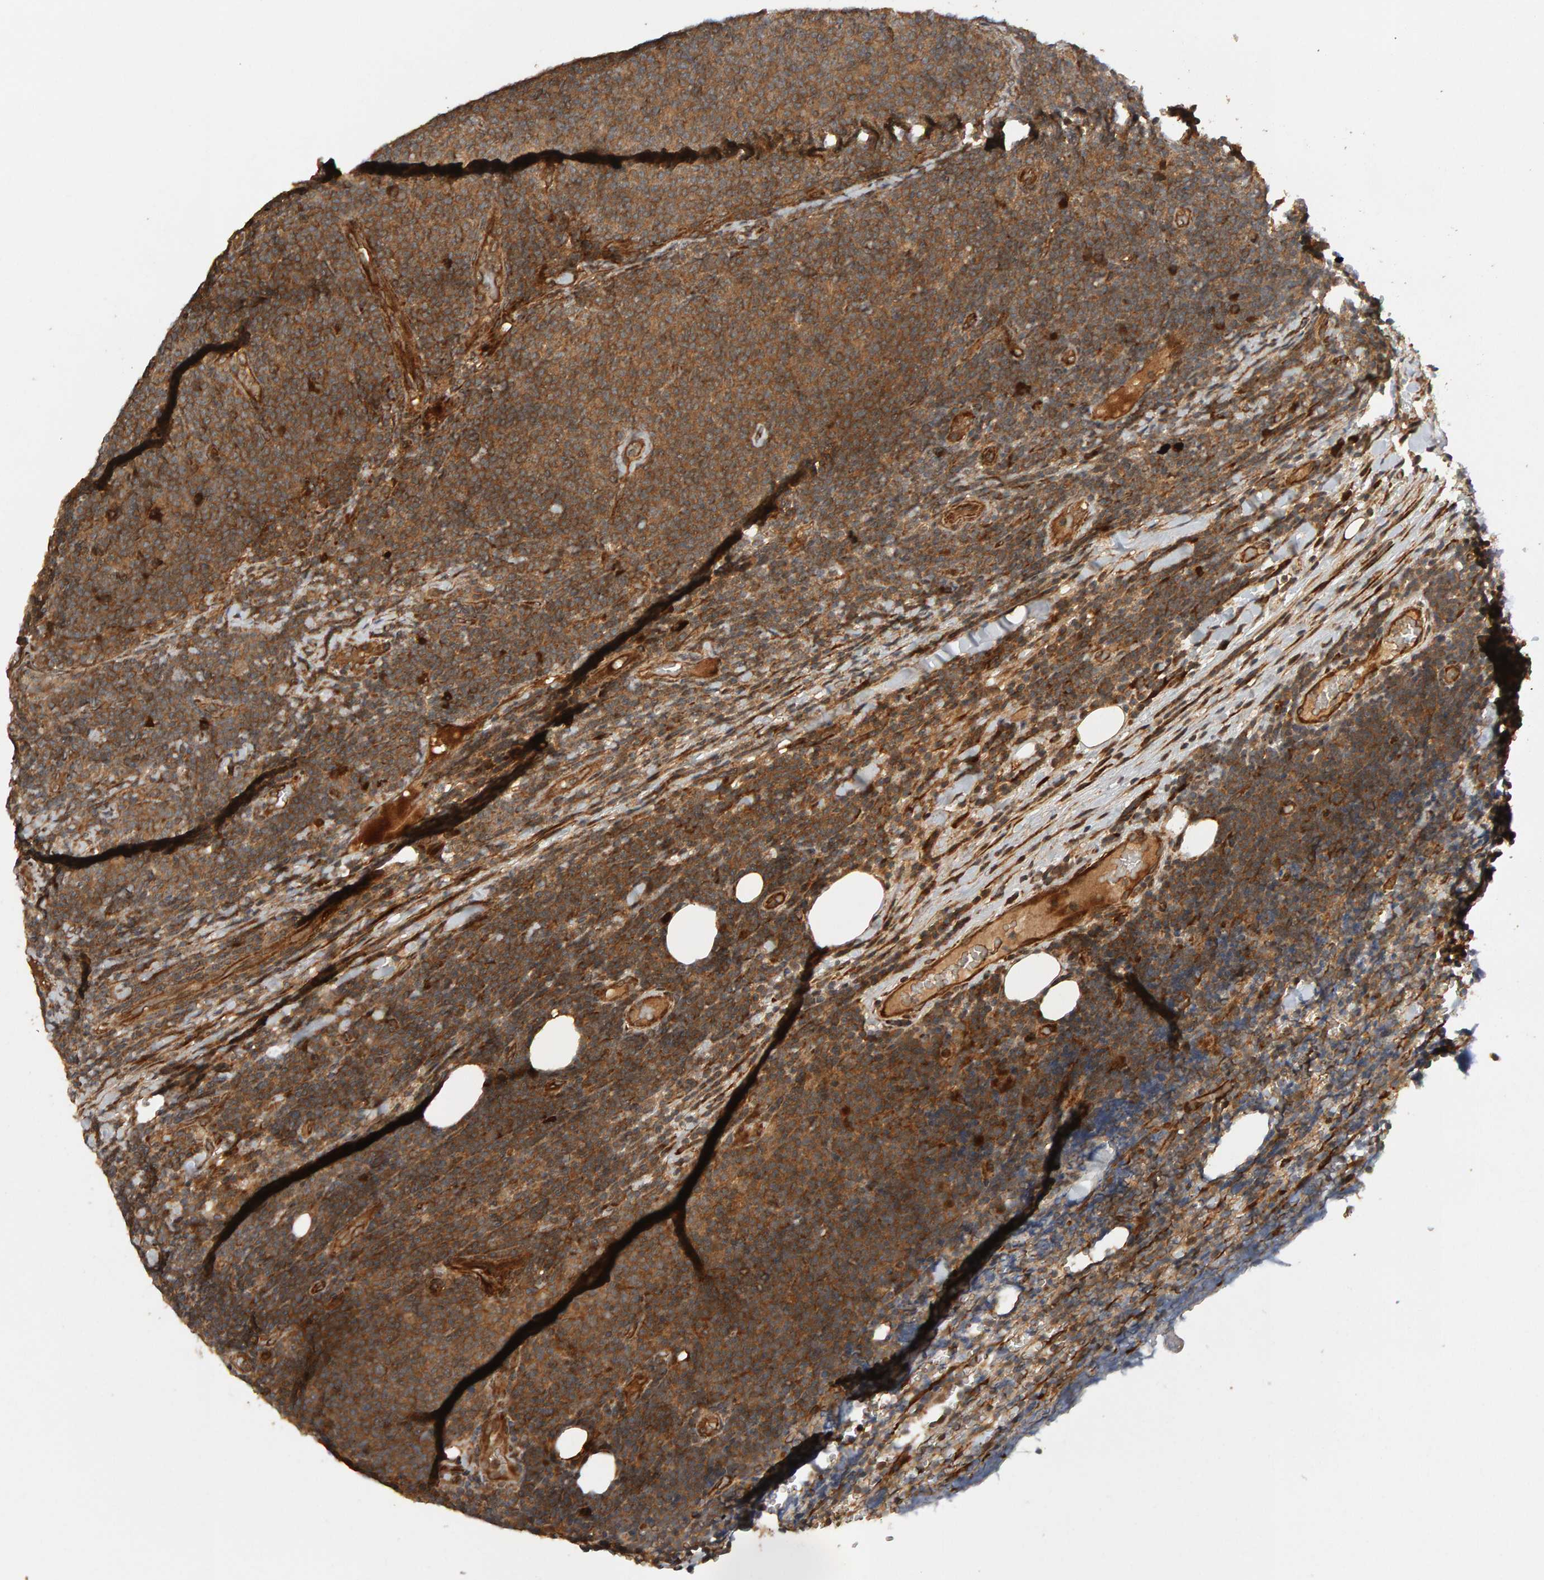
{"staining": {"intensity": "moderate", "quantity": ">75%", "location": "cytoplasmic/membranous"}, "tissue": "lymphoma", "cell_type": "Tumor cells", "image_type": "cancer", "snomed": [{"axis": "morphology", "description": "Malignant lymphoma, non-Hodgkin's type, Low grade"}, {"axis": "topography", "description": "Lymph node"}], "caption": "A brown stain highlights moderate cytoplasmic/membranous staining of a protein in lymphoma tumor cells. (DAB (3,3'-diaminobenzidine) IHC, brown staining for protein, blue staining for nuclei).", "gene": "ZFAND1", "patient": {"sex": "male", "age": 66}}